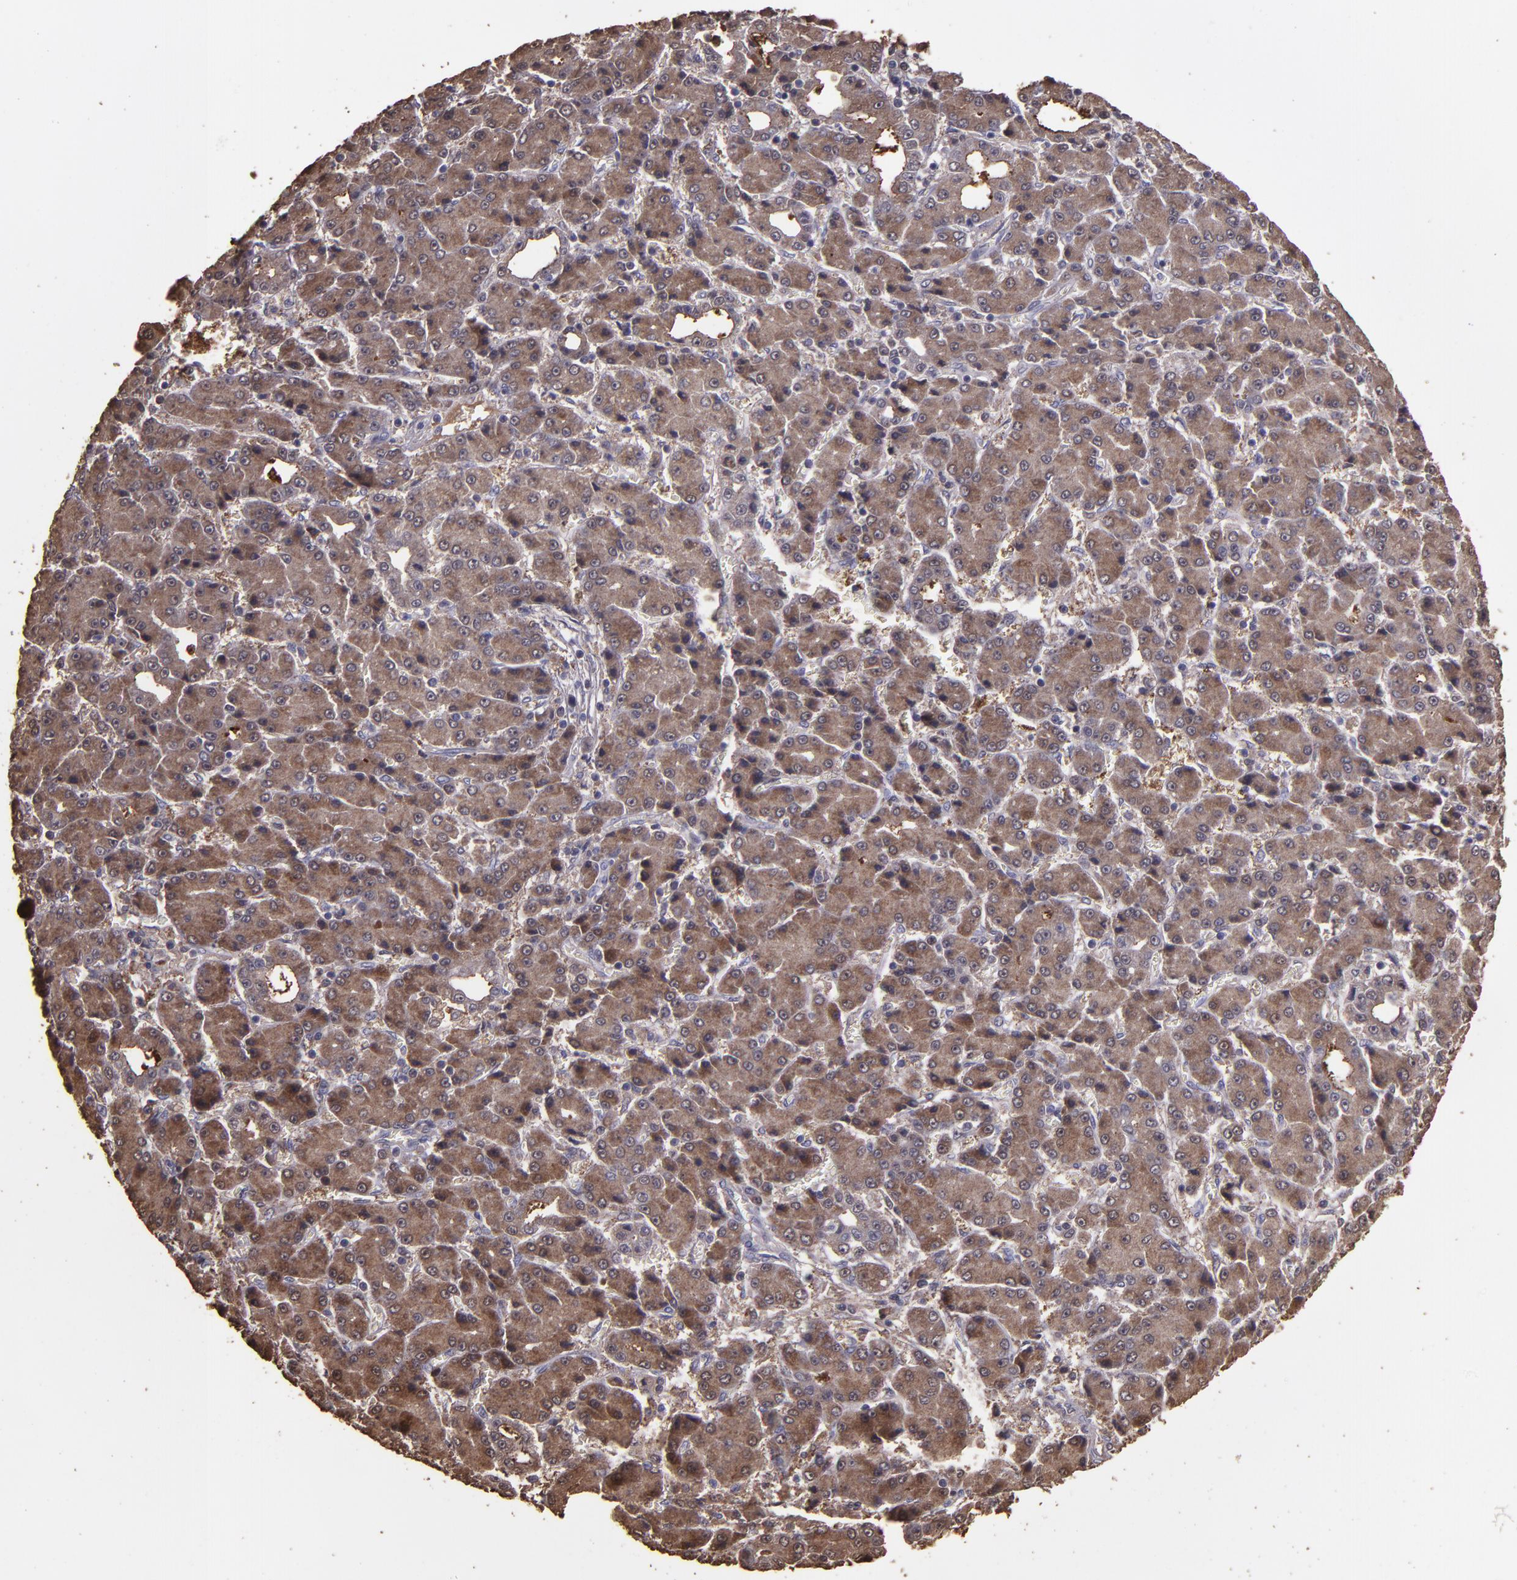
{"staining": {"intensity": "moderate", "quantity": ">75%", "location": "cytoplasmic/membranous,nuclear"}, "tissue": "liver cancer", "cell_type": "Tumor cells", "image_type": "cancer", "snomed": [{"axis": "morphology", "description": "Carcinoma, Hepatocellular, NOS"}, {"axis": "topography", "description": "Liver"}], "caption": "A brown stain labels moderate cytoplasmic/membranous and nuclear staining of a protein in human liver cancer (hepatocellular carcinoma) tumor cells. (DAB (3,3'-diaminobenzidine) = brown stain, brightfield microscopy at high magnification).", "gene": "SERPINF2", "patient": {"sex": "male", "age": 69}}